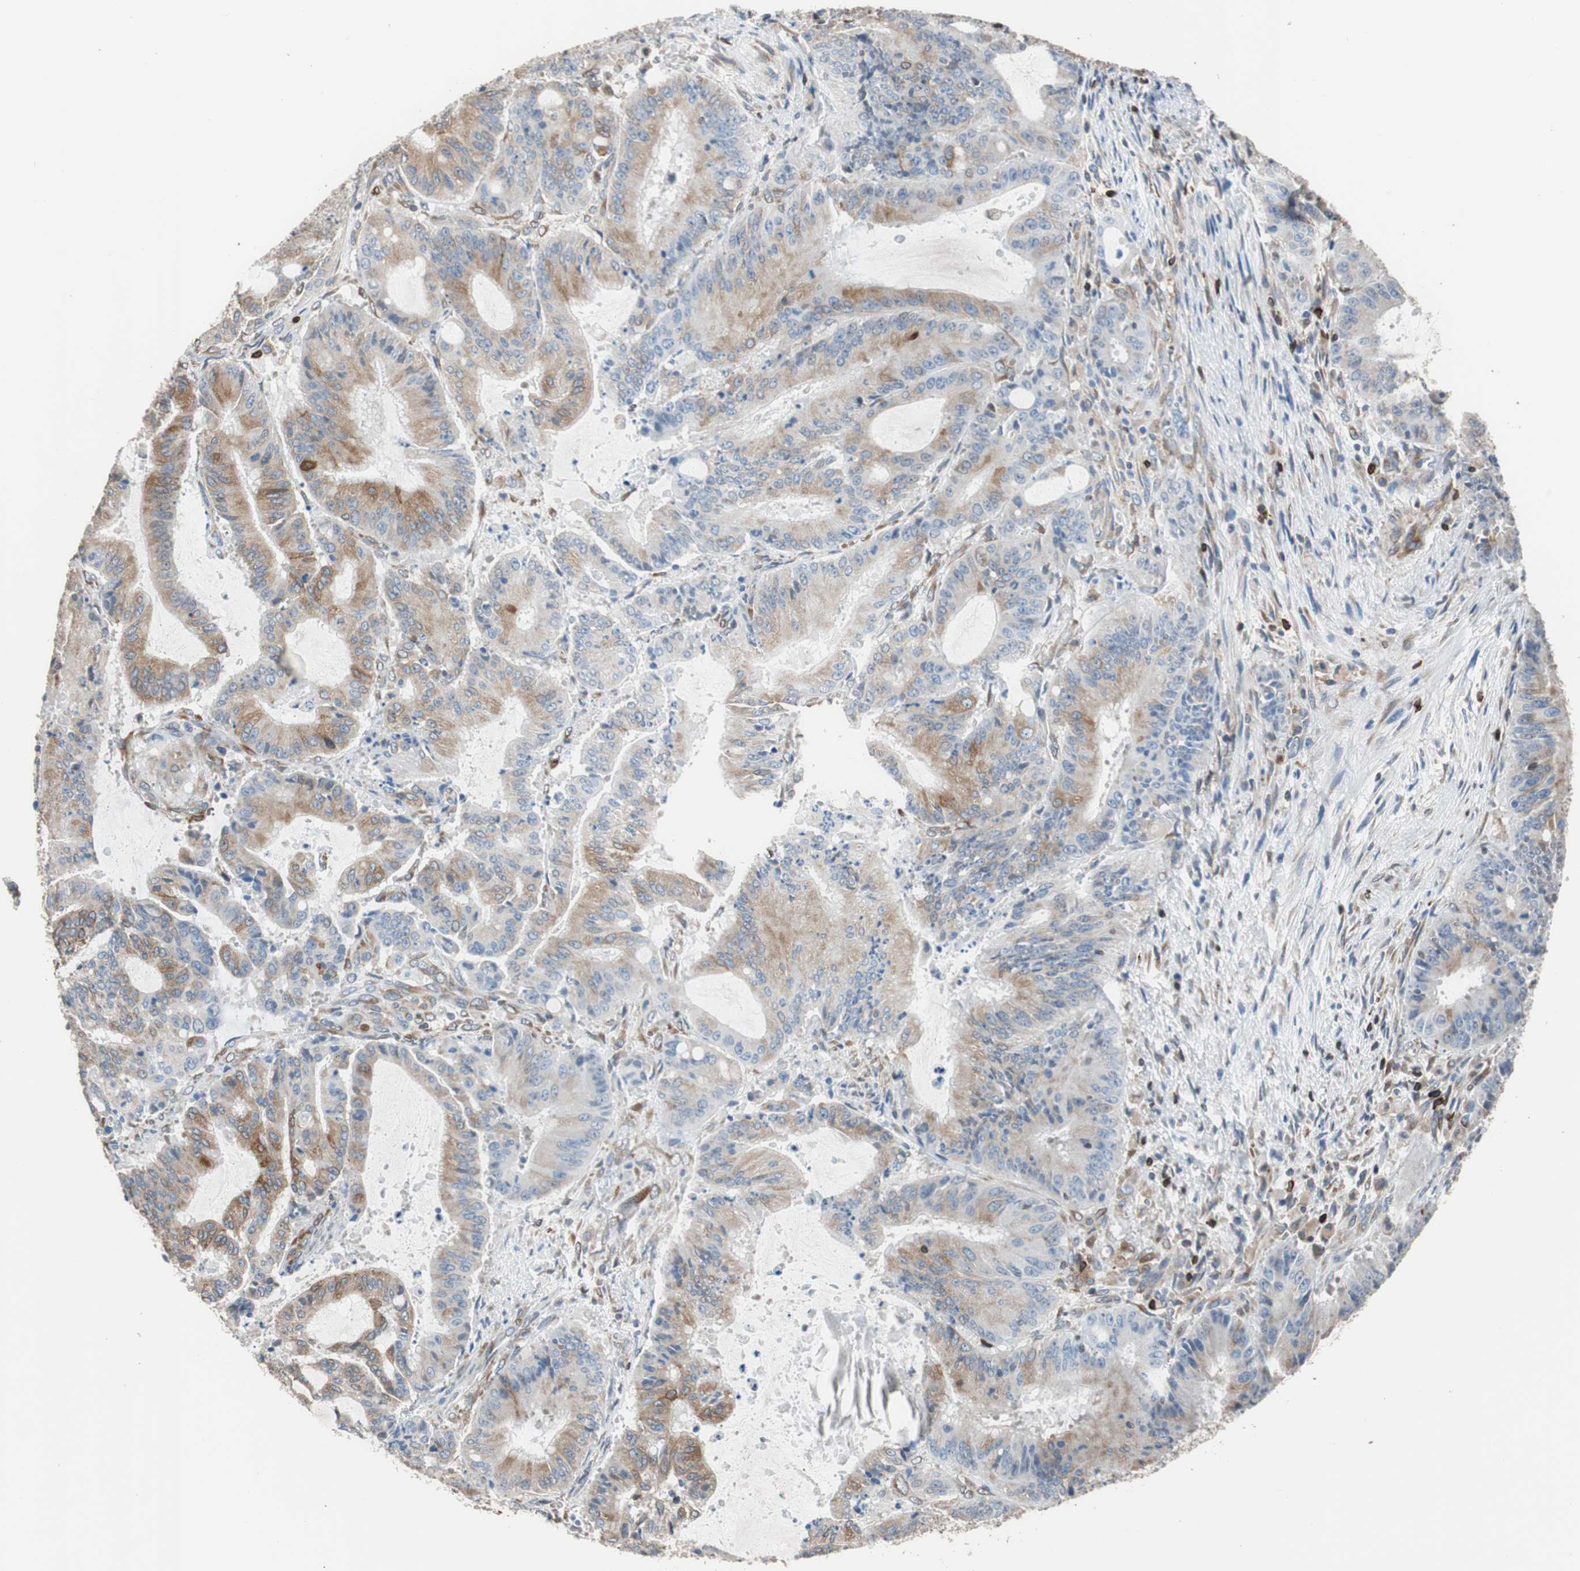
{"staining": {"intensity": "moderate", "quantity": ">75%", "location": "cytoplasmic/membranous"}, "tissue": "liver cancer", "cell_type": "Tumor cells", "image_type": "cancer", "snomed": [{"axis": "morphology", "description": "Cholangiocarcinoma"}, {"axis": "topography", "description": "Liver"}], "caption": "Liver cholangiocarcinoma stained for a protein (brown) displays moderate cytoplasmic/membranous positive expression in approximately >75% of tumor cells.", "gene": "PBXIP1", "patient": {"sex": "female", "age": 73}}